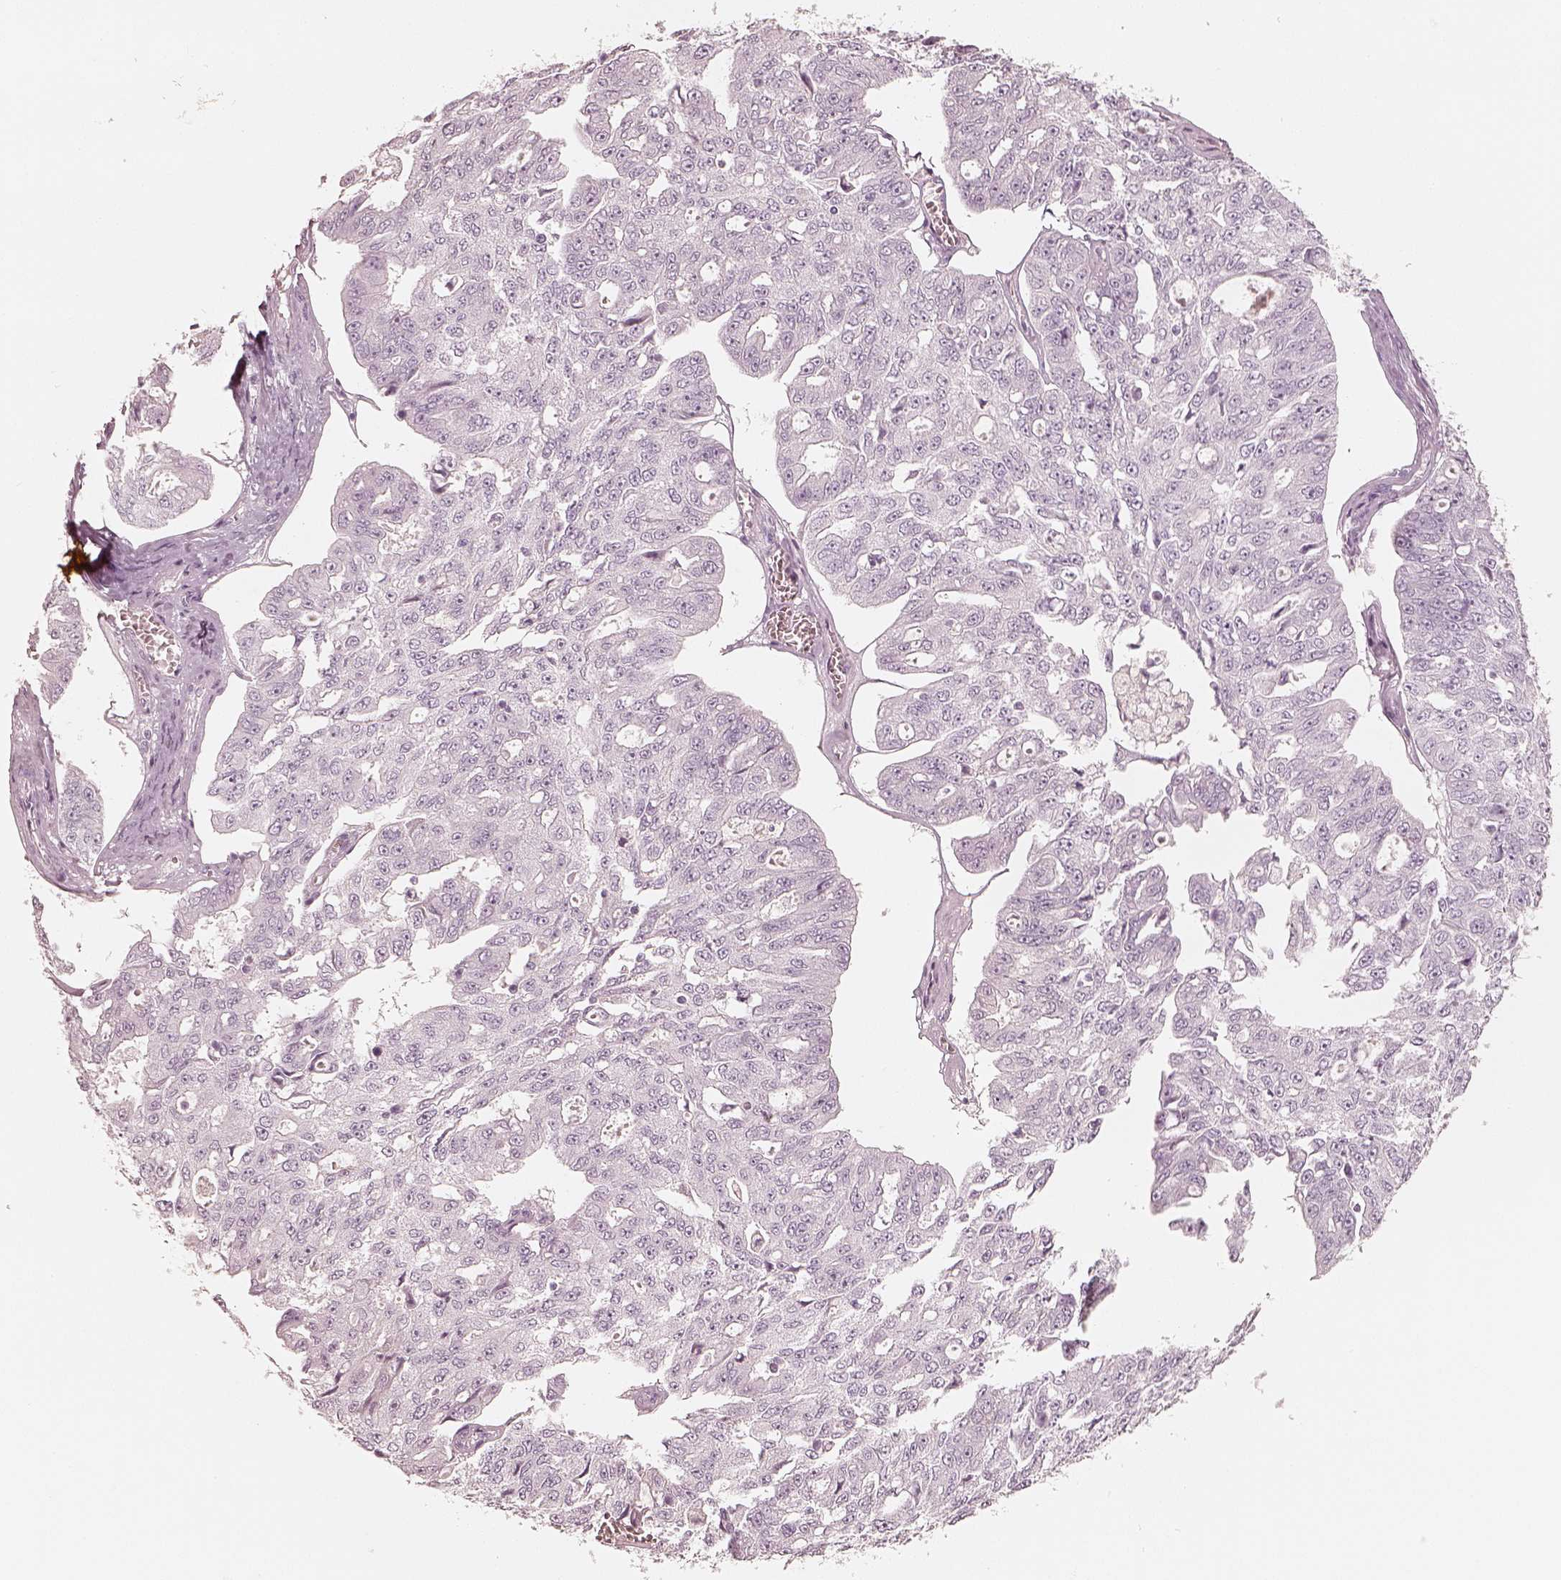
{"staining": {"intensity": "negative", "quantity": "none", "location": "none"}, "tissue": "ovarian cancer", "cell_type": "Tumor cells", "image_type": "cancer", "snomed": [{"axis": "morphology", "description": "Carcinoma, endometroid"}, {"axis": "topography", "description": "Ovary"}], "caption": "This is a histopathology image of IHC staining of ovarian cancer, which shows no staining in tumor cells.", "gene": "KRT82", "patient": {"sex": "female", "age": 65}}